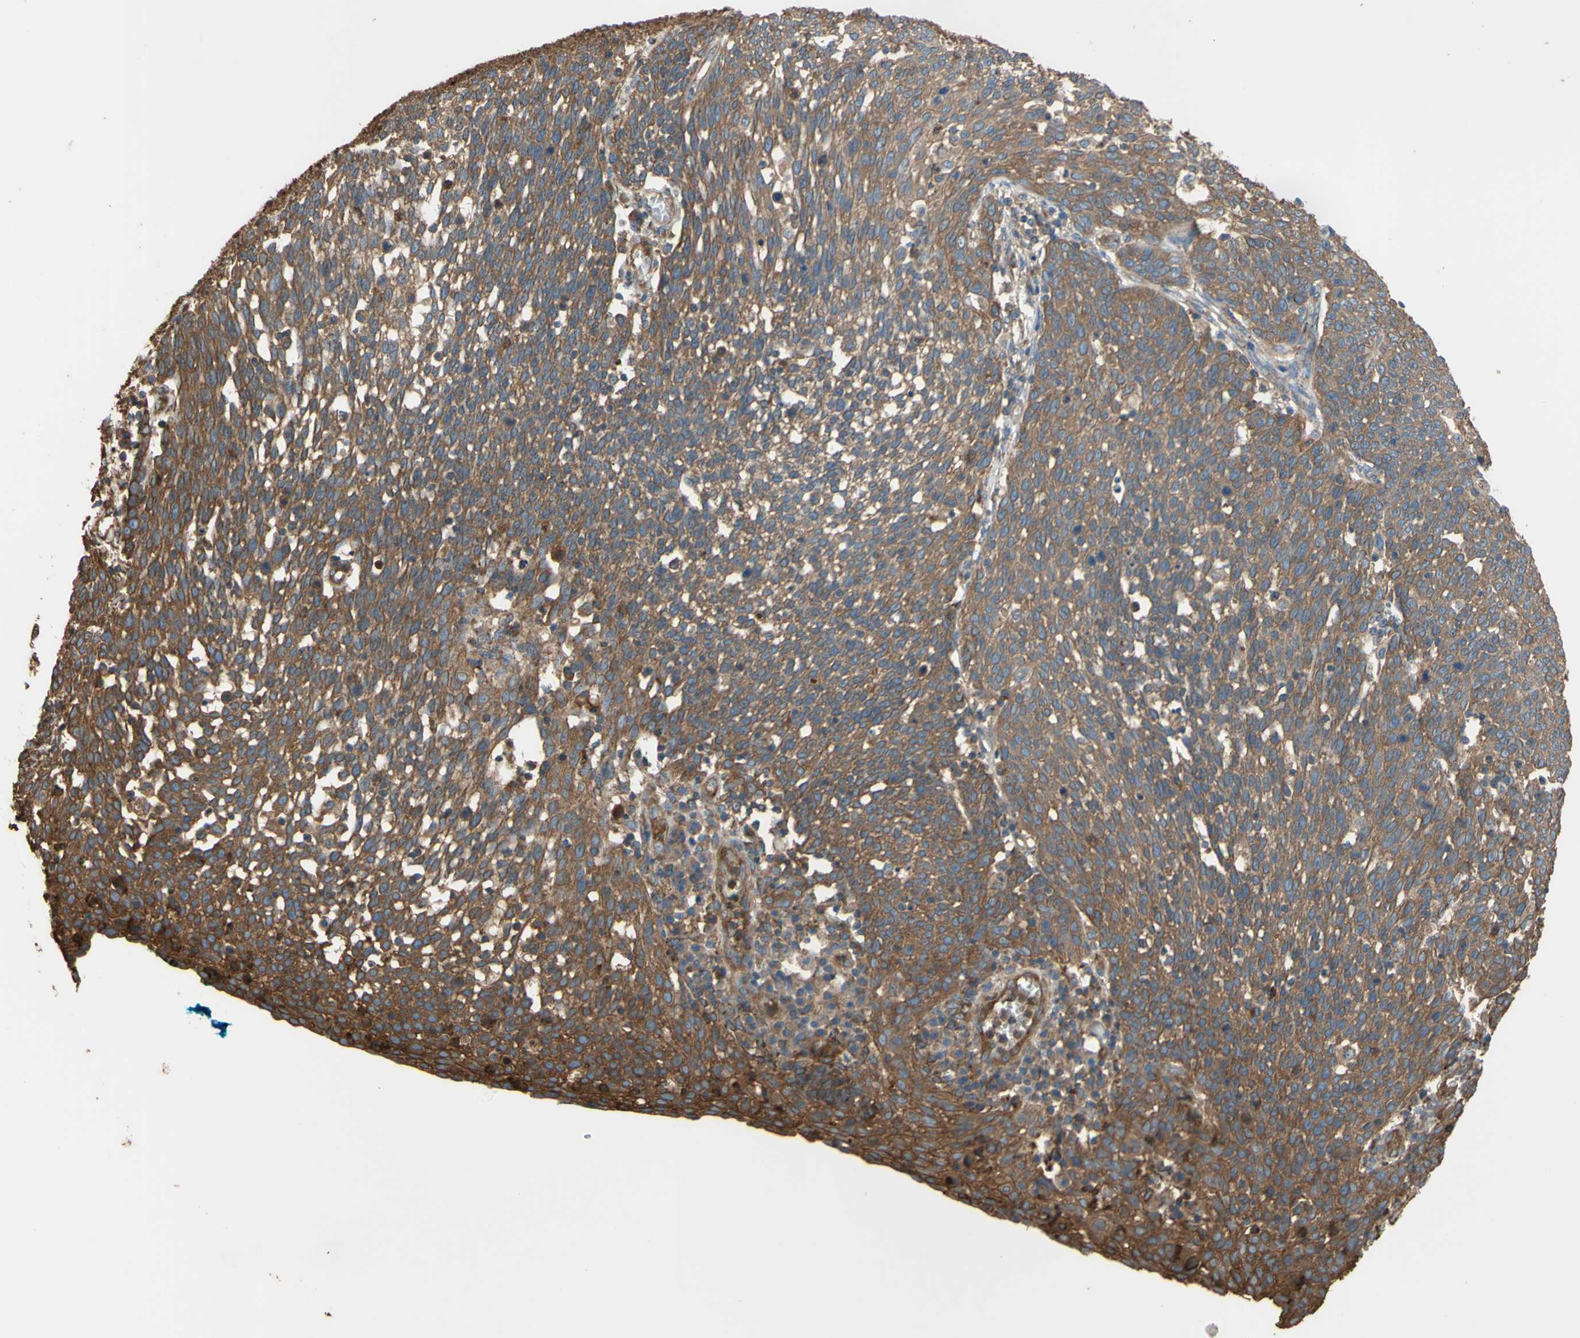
{"staining": {"intensity": "moderate", "quantity": ">75%", "location": "cytoplasmic/membranous"}, "tissue": "cervical cancer", "cell_type": "Tumor cells", "image_type": "cancer", "snomed": [{"axis": "morphology", "description": "Squamous cell carcinoma, NOS"}, {"axis": "topography", "description": "Cervix"}], "caption": "This is a histology image of immunohistochemistry staining of squamous cell carcinoma (cervical), which shows moderate expression in the cytoplasmic/membranous of tumor cells.", "gene": "CTTN", "patient": {"sex": "female", "age": 34}}